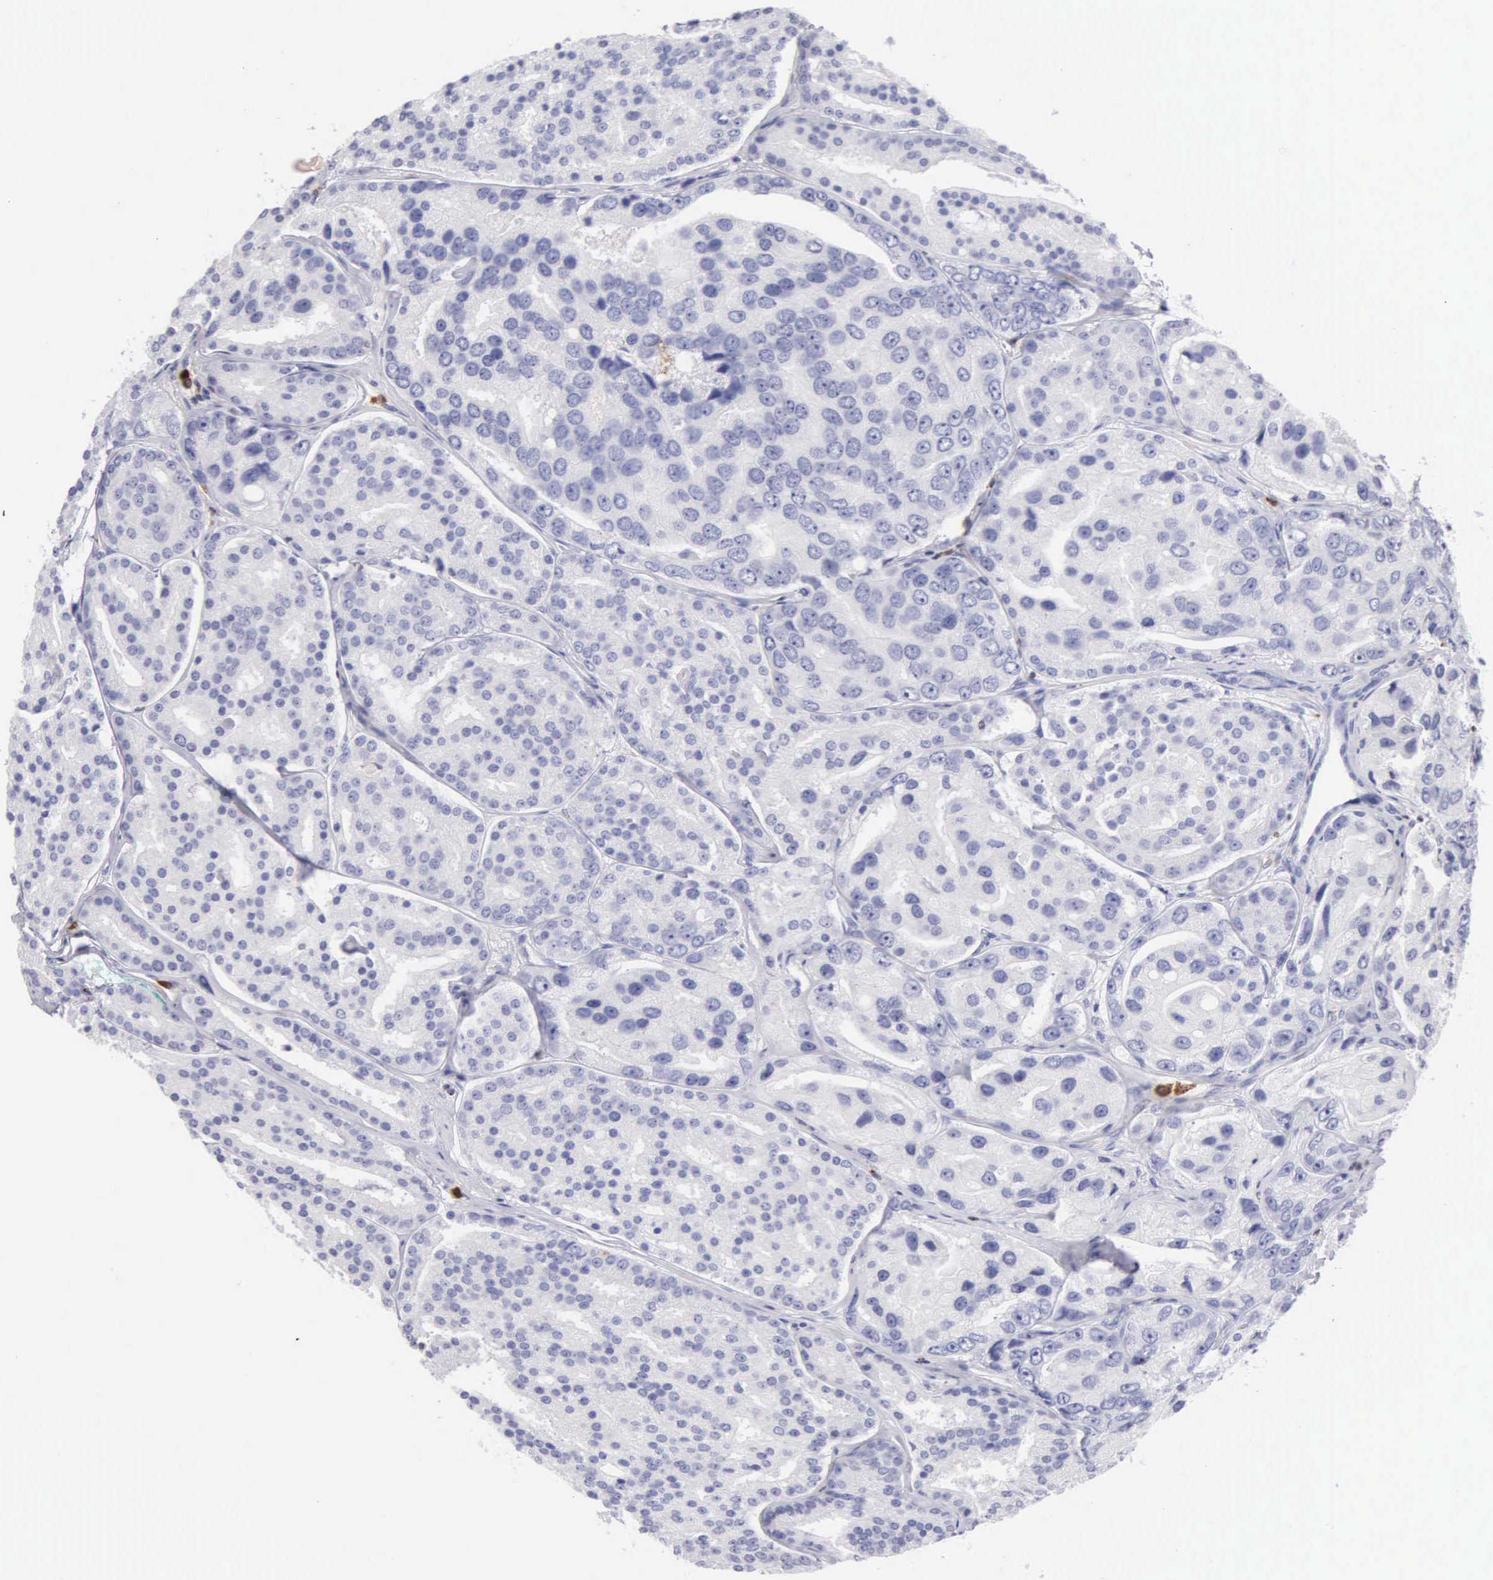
{"staining": {"intensity": "negative", "quantity": "none", "location": "none"}, "tissue": "prostate cancer", "cell_type": "Tumor cells", "image_type": "cancer", "snomed": [{"axis": "morphology", "description": "Adenocarcinoma, High grade"}, {"axis": "topography", "description": "Prostate"}], "caption": "A micrograph of human adenocarcinoma (high-grade) (prostate) is negative for staining in tumor cells. (Brightfield microscopy of DAB (3,3'-diaminobenzidine) IHC at high magnification).", "gene": "SRGN", "patient": {"sex": "male", "age": 64}}